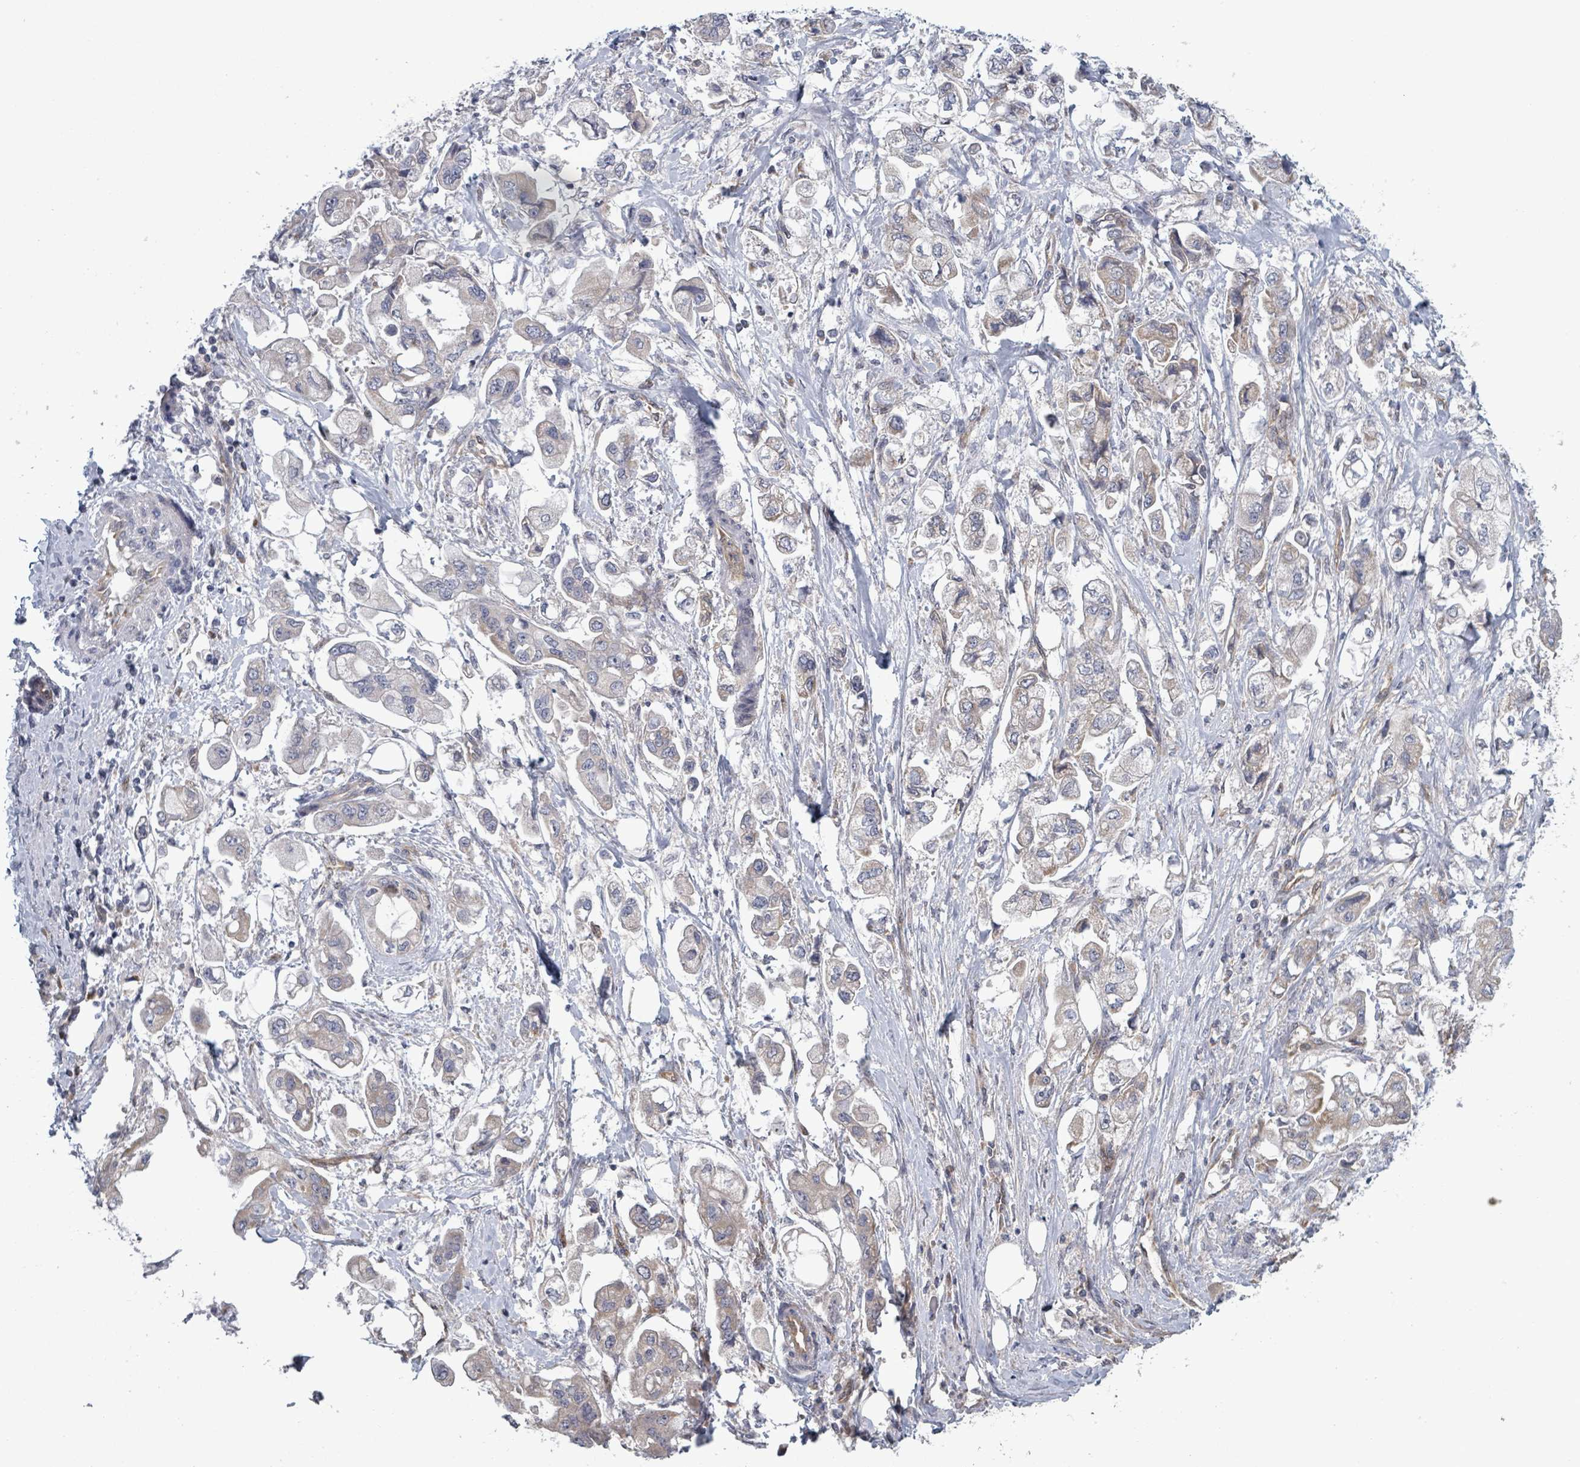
{"staining": {"intensity": "weak", "quantity": "<25%", "location": "cytoplasmic/membranous"}, "tissue": "stomach cancer", "cell_type": "Tumor cells", "image_type": "cancer", "snomed": [{"axis": "morphology", "description": "Adenocarcinoma, NOS"}, {"axis": "topography", "description": "Stomach"}], "caption": "An immunohistochemistry (IHC) photomicrograph of stomach adenocarcinoma is shown. There is no staining in tumor cells of stomach adenocarcinoma.", "gene": "FKBP1A", "patient": {"sex": "male", "age": 62}}